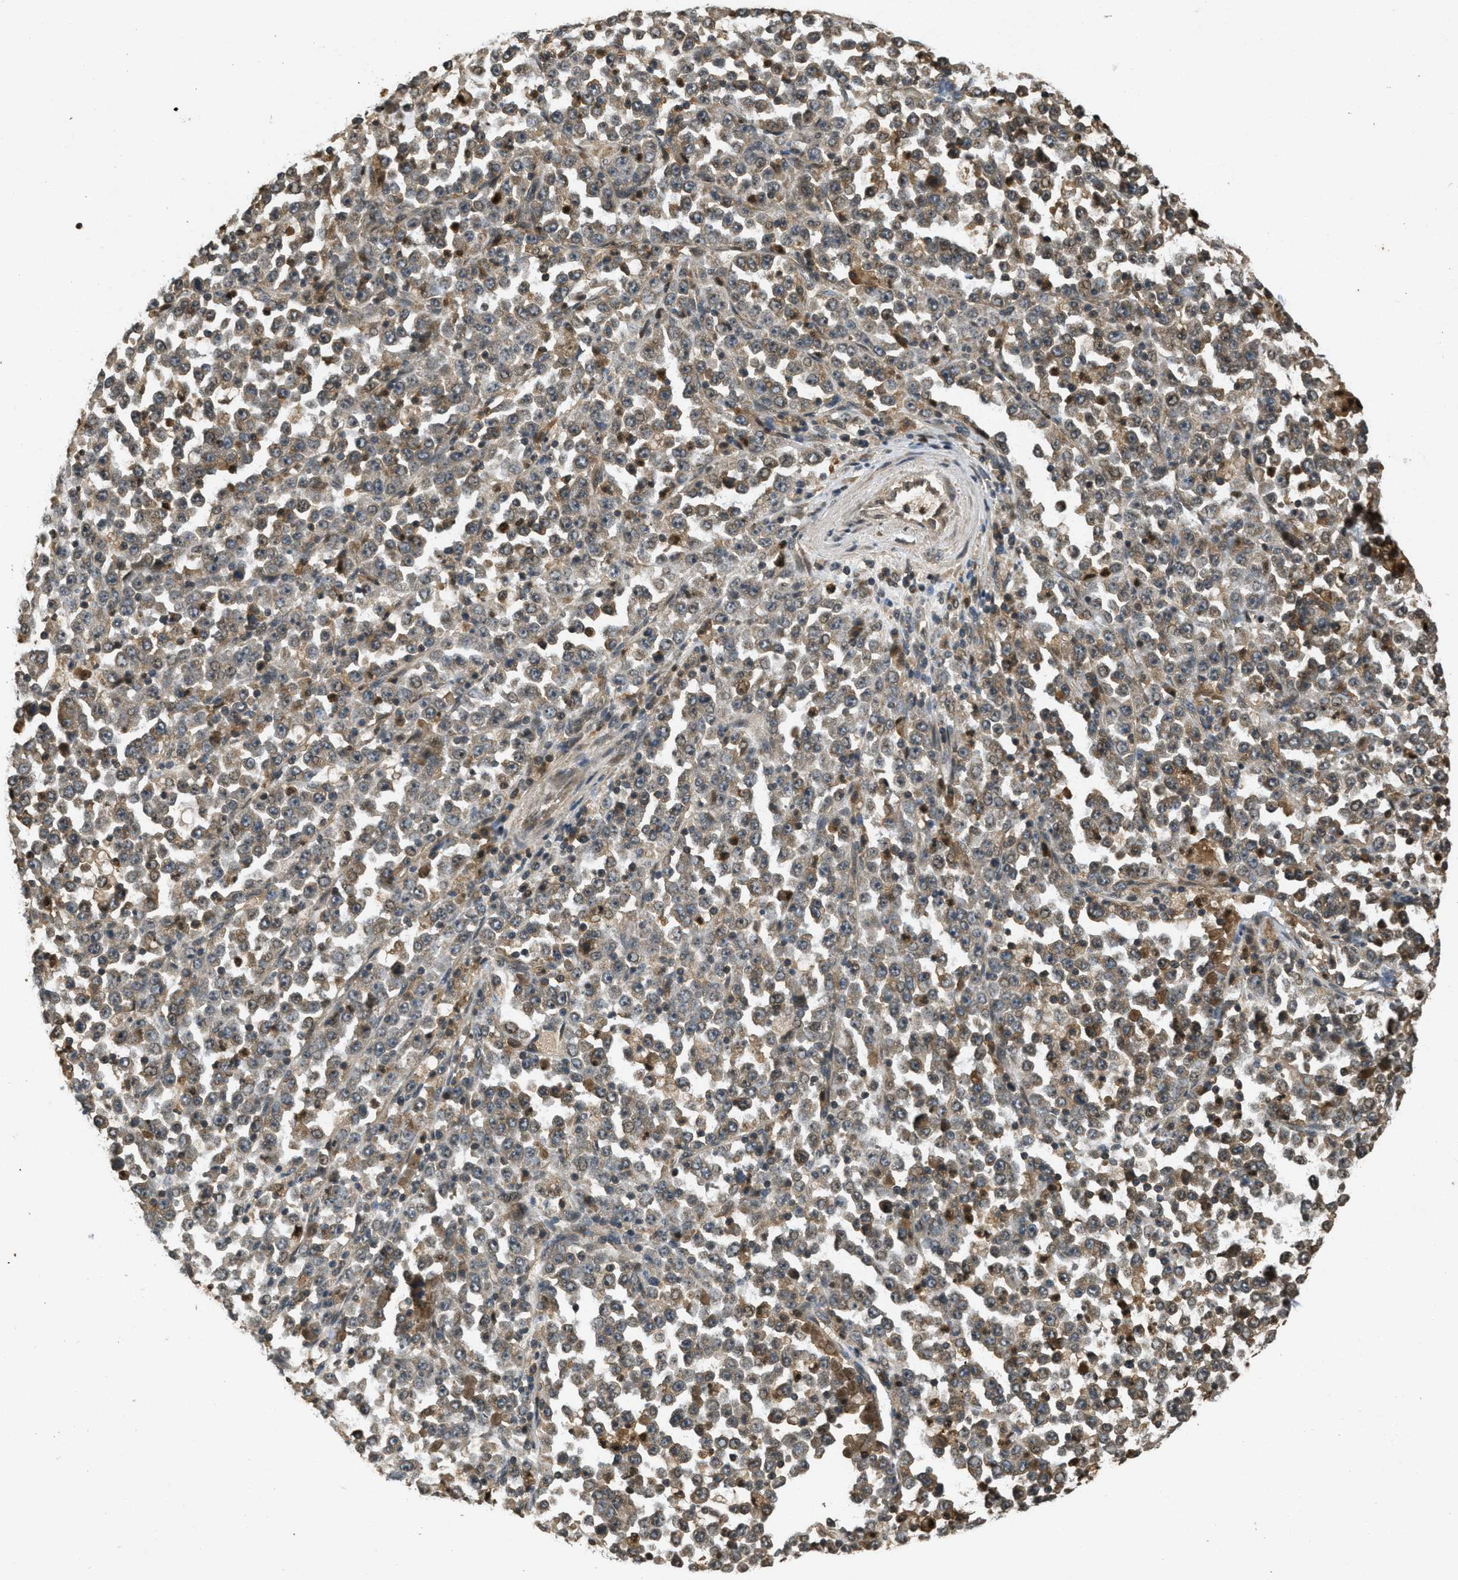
{"staining": {"intensity": "weak", "quantity": ">75%", "location": "cytoplasmic/membranous"}, "tissue": "stomach cancer", "cell_type": "Tumor cells", "image_type": "cancer", "snomed": [{"axis": "morphology", "description": "Normal tissue, NOS"}, {"axis": "morphology", "description": "Adenocarcinoma, NOS"}, {"axis": "topography", "description": "Stomach, upper"}, {"axis": "topography", "description": "Stomach"}], "caption": "IHC photomicrograph of stomach adenocarcinoma stained for a protein (brown), which demonstrates low levels of weak cytoplasmic/membranous staining in about >75% of tumor cells.", "gene": "ATG7", "patient": {"sex": "male", "age": 59}}